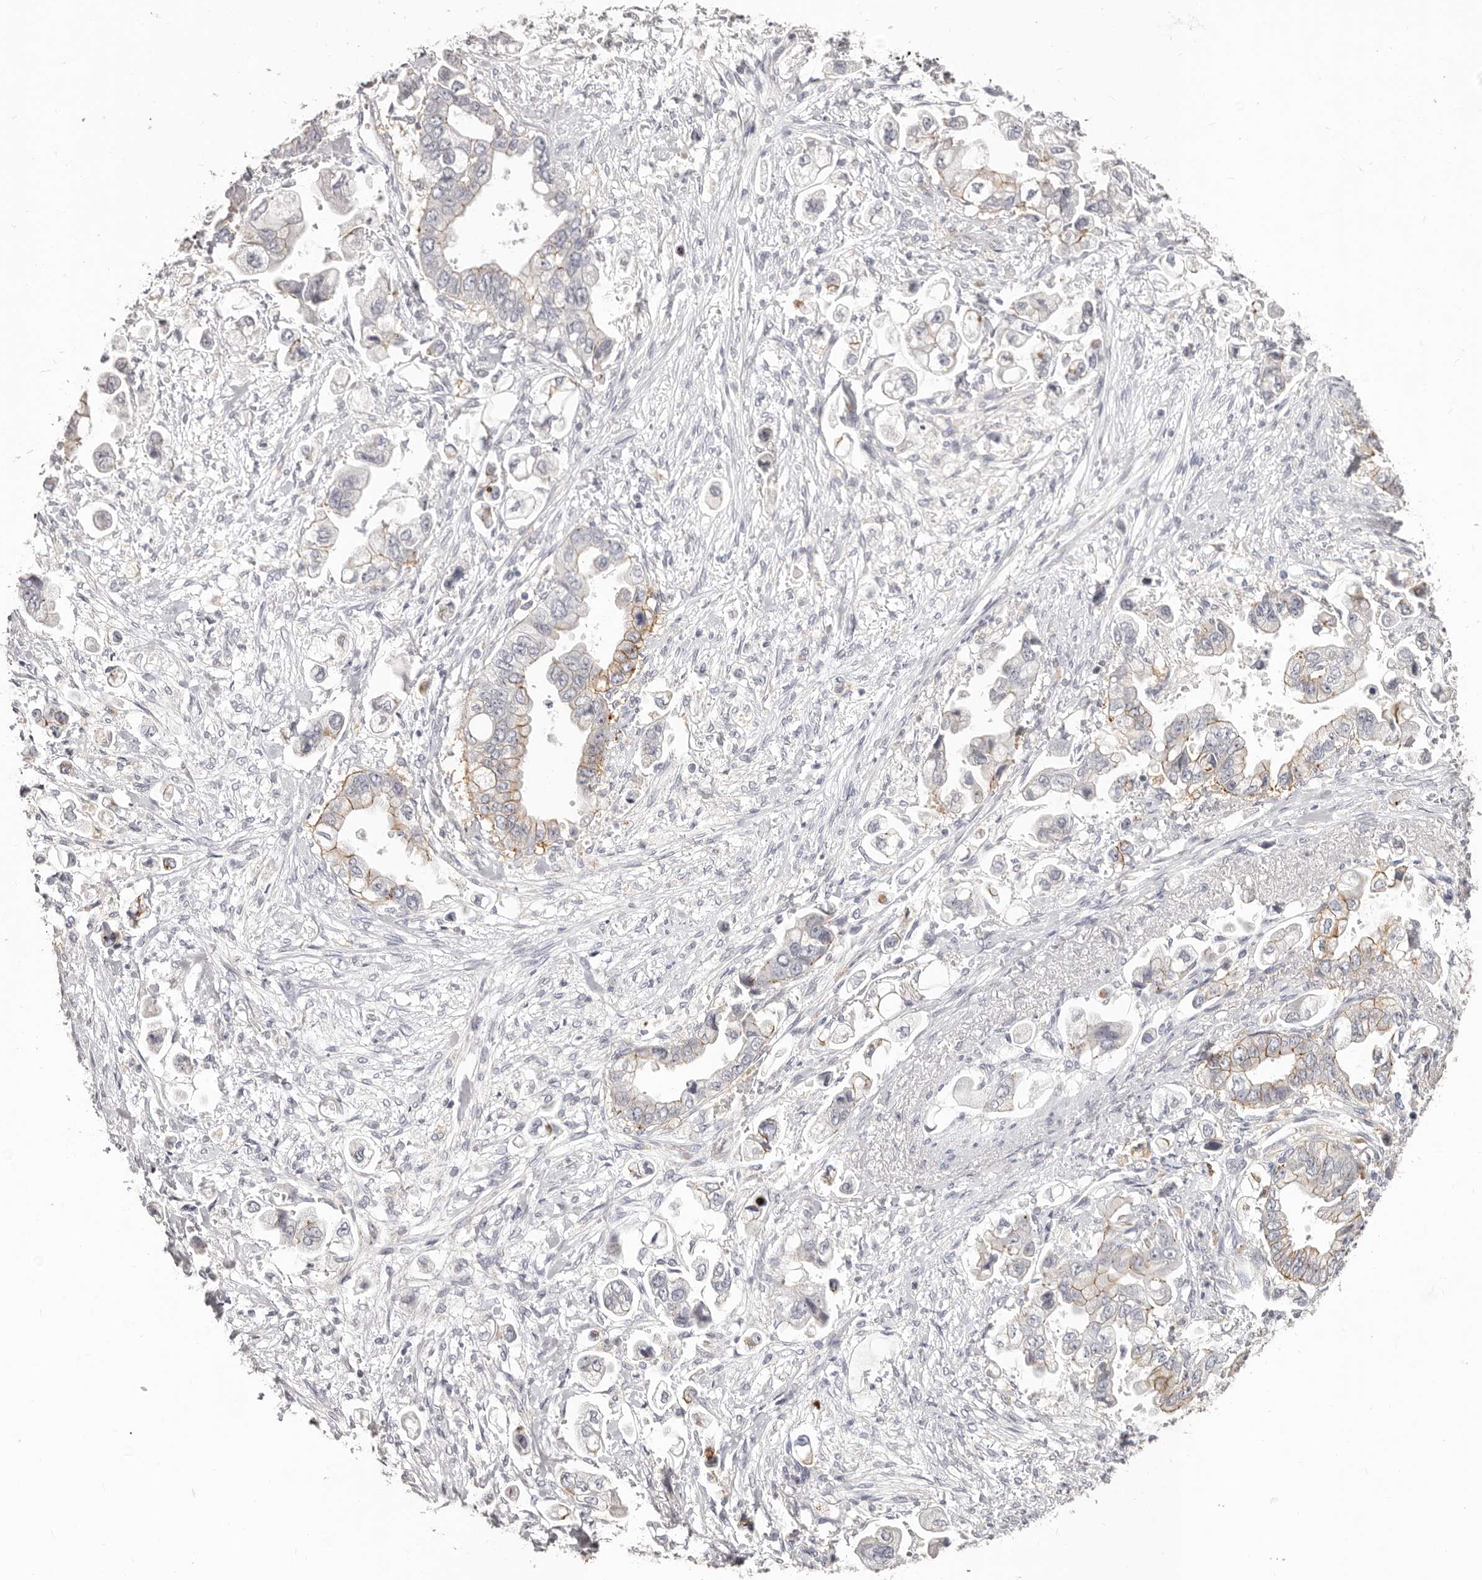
{"staining": {"intensity": "moderate", "quantity": "<25%", "location": "cytoplasmic/membranous"}, "tissue": "stomach cancer", "cell_type": "Tumor cells", "image_type": "cancer", "snomed": [{"axis": "morphology", "description": "Adenocarcinoma, NOS"}, {"axis": "topography", "description": "Stomach"}], "caption": "A histopathology image of human adenocarcinoma (stomach) stained for a protein displays moderate cytoplasmic/membranous brown staining in tumor cells.", "gene": "PCDHB6", "patient": {"sex": "male", "age": 62}}